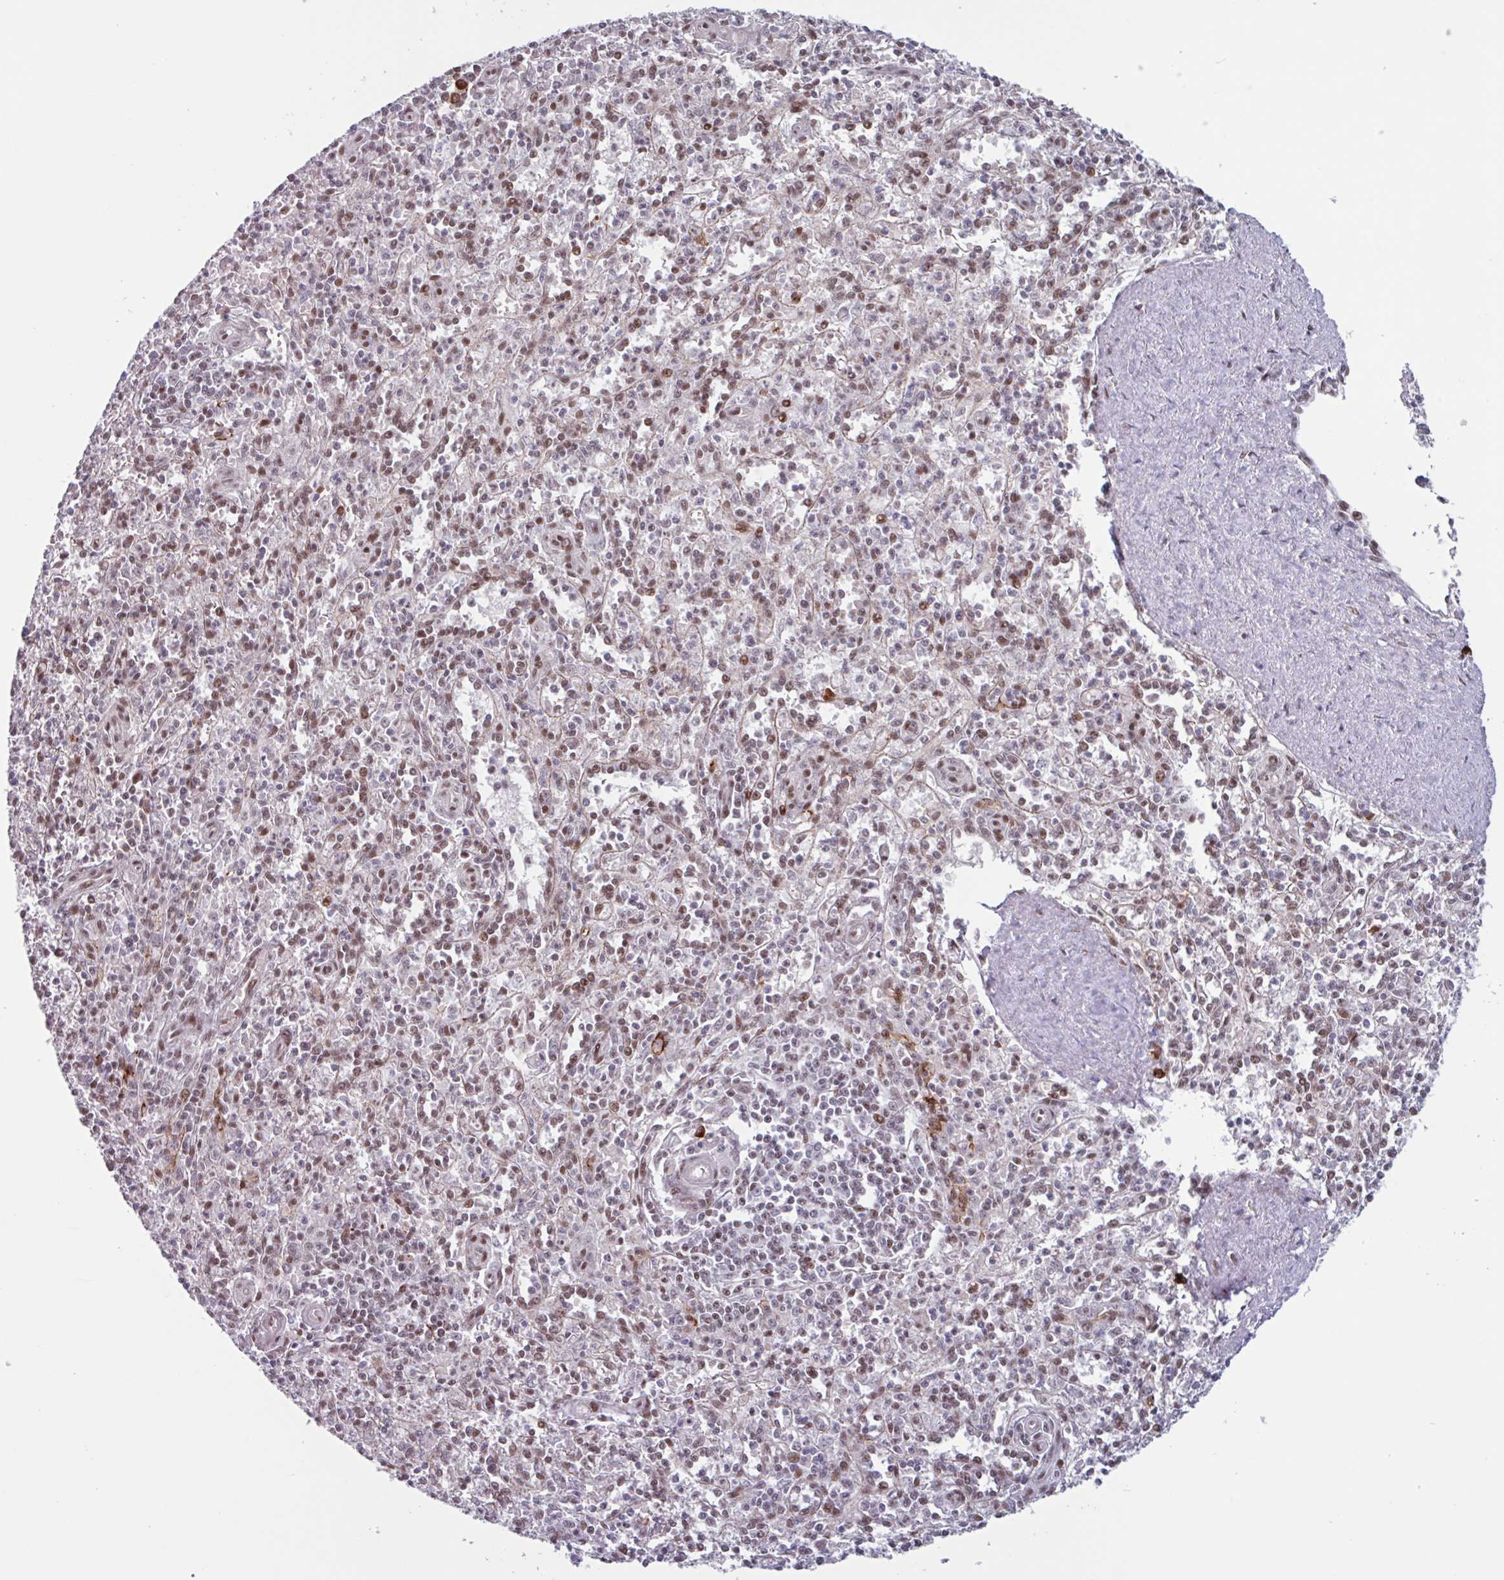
{"staining": {"intensity": "moderate", "quantity": "25%-75%", "location": "nuclear"}, "tissue": "spleen", "cell_type": "Cells in red pulp", "image_type": "normal", "snomed": [{"axis": "morphology", "description": "Normal tissue, NOS"}, {"axis": "topography", "description": "Spleen"}], "caption": "Immunohistochemistry histopathology image of benign human spleen stained for a protein (brown), which shows medium levels of moderate nuclear positivity in about 25%-75% of cells in red pulp.", "gene": "ZNF575", "patient": {"sex": "female", "age": 70}}